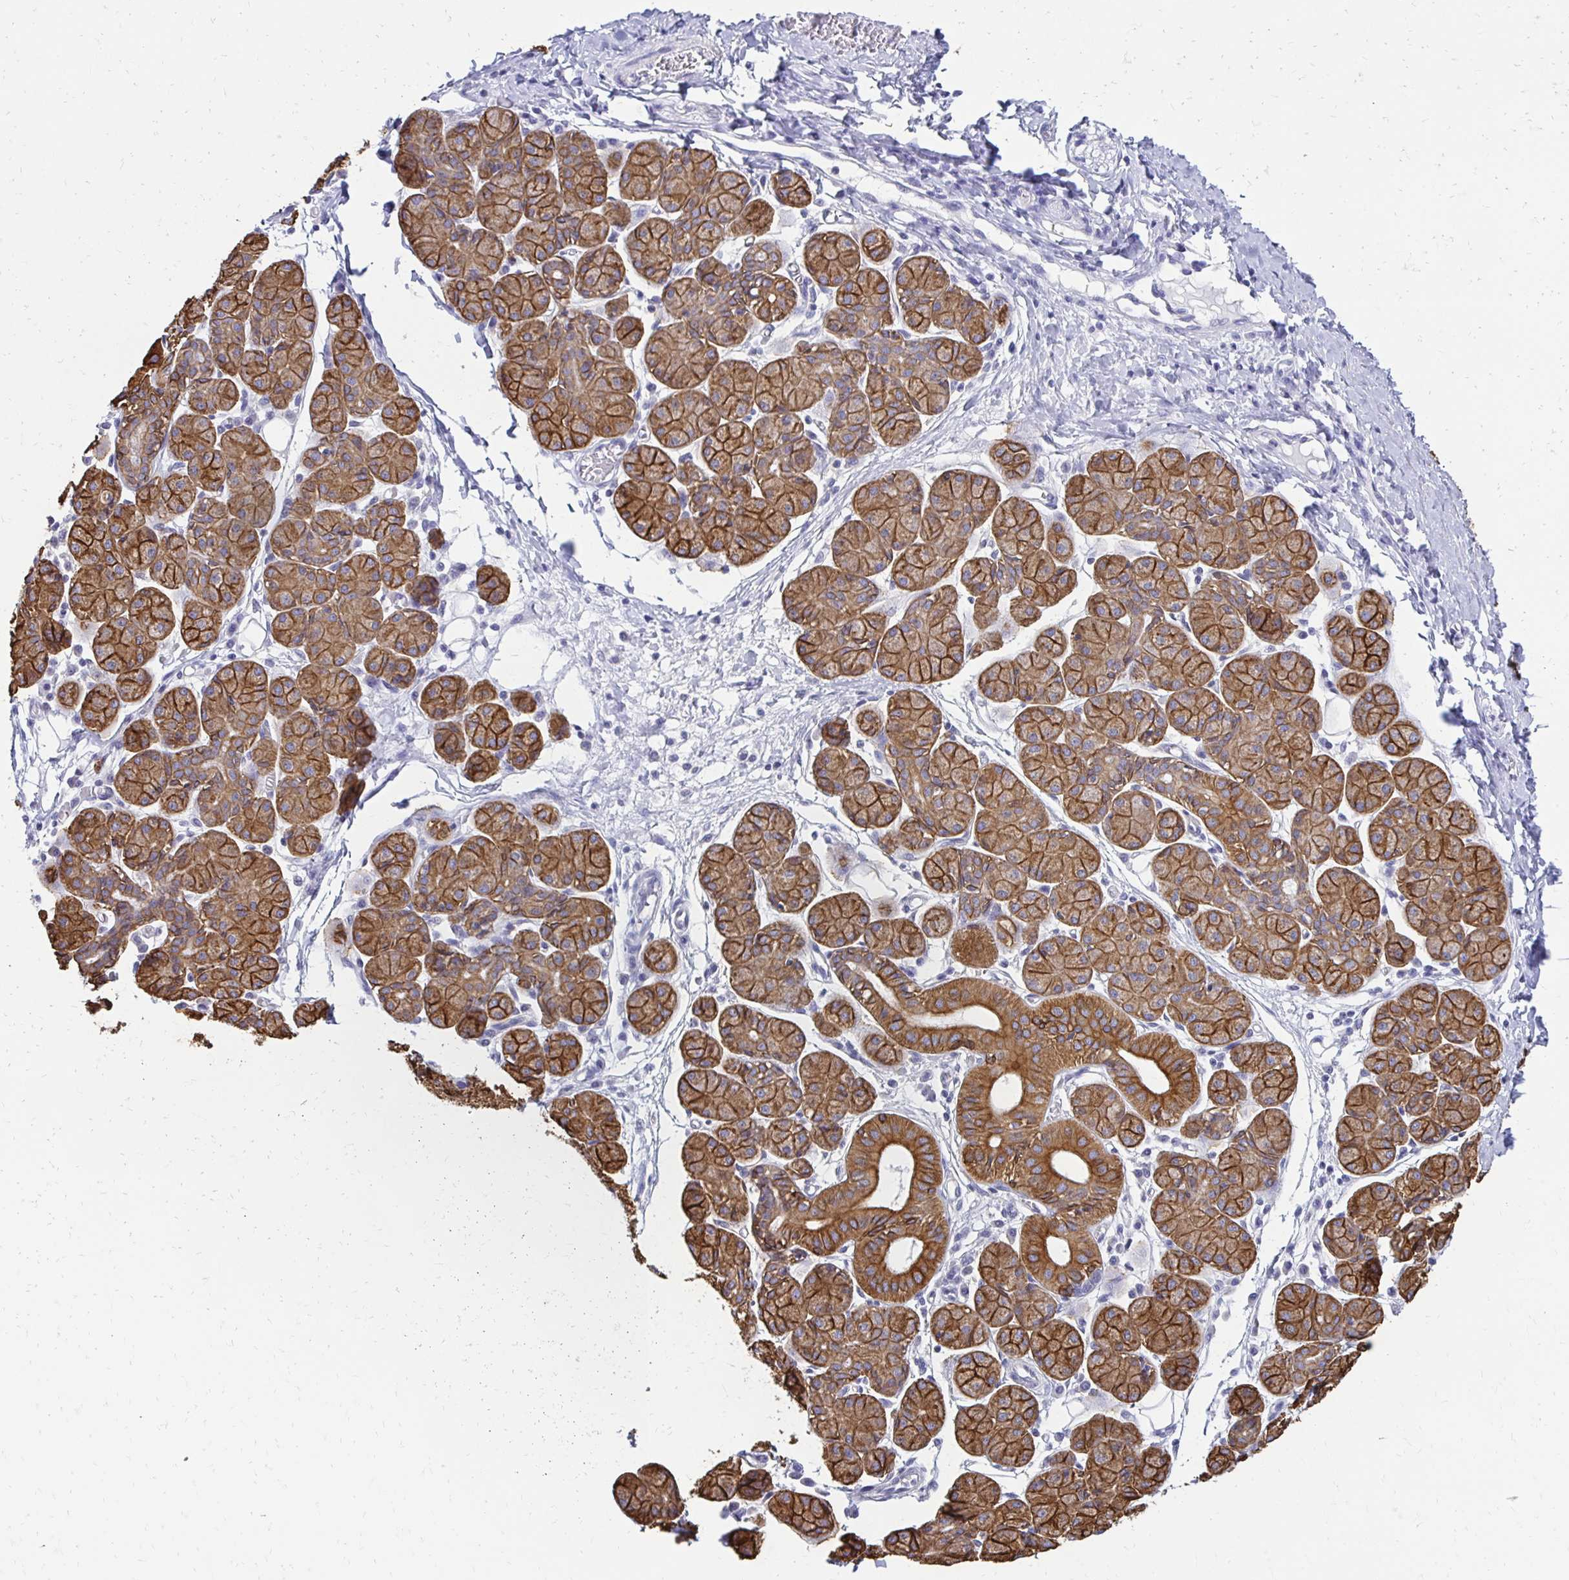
{"staining": {"intensity": "strong", "quantity": ">75%", "location": "cytoplasmic/membranous"}, "tissue": "salivary gland", "cell_type": "Glandular cells", "image_type": "normal", "snomed": [{"axis": "morphology", "description": "Normal tissue, NOS"}, {"axis": "morphology", "description": "Inflammation, NOS"}, {"axis": "topography", "description": "Lymph node"}, {"axis": "topography", "description": "Salivary gland"}], "caption": "DAB (3,3'-diaminobenzidine) immunohistochemical staining of benign salivary gland exhibits strong cytoplasmic/membranous protein expression in about >75% of glandular cells. (DAB (3,3'-diaminobenzidine) = brown stain, brightfield microscopy at high magnification).", "gene": "C1QTNF2", "patient": {"sex": "male", "age": 3}}